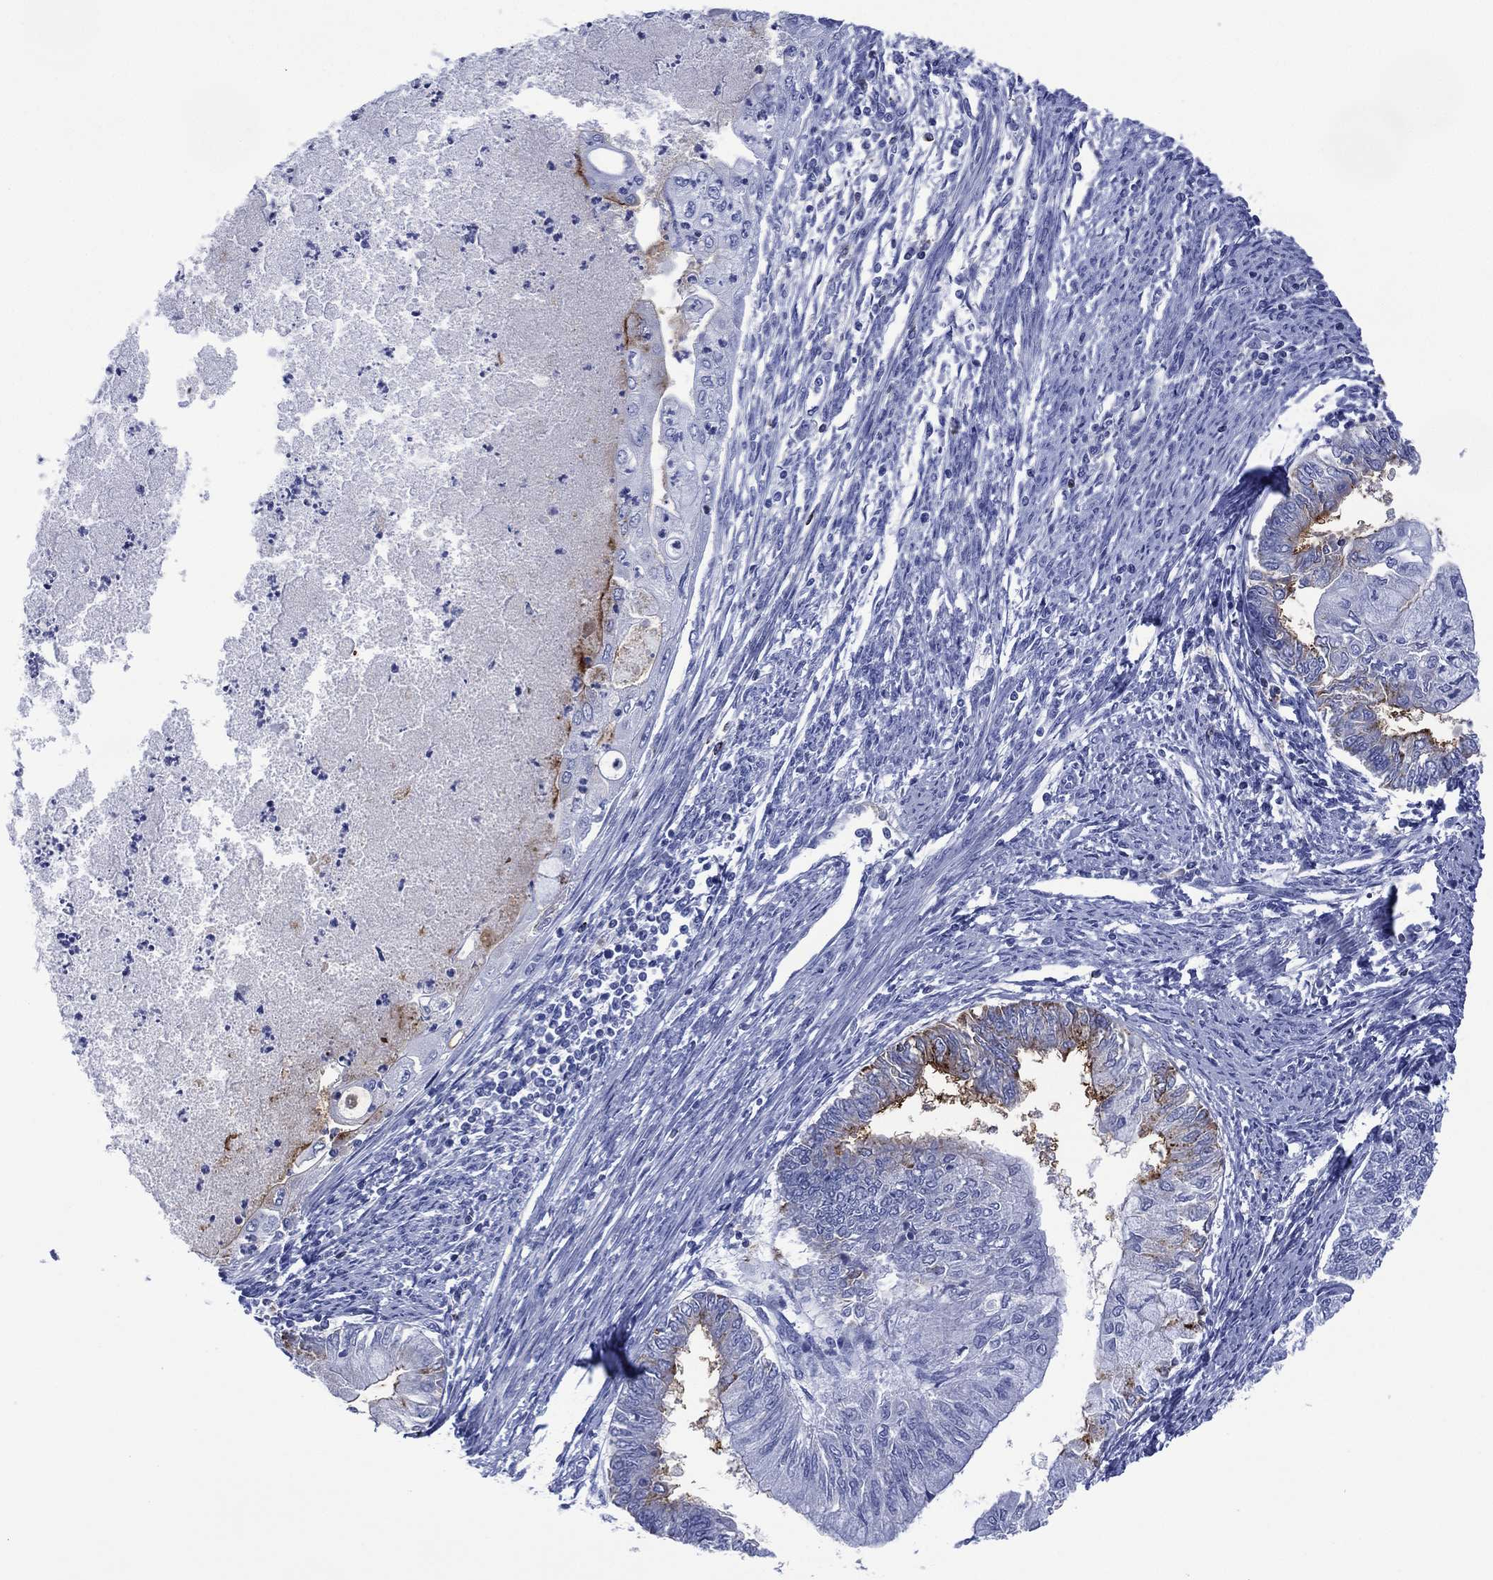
{"staining": {"intensity": "strong", "quantity": "<25%", "location": "cytoplasmic/membranous"}, "tissue": "endometrial cancer", "cell_type": "Tumor cells", "image_type": "cancer", "snomed": [{"axis": "morphology", "description": "Adenocarcinoma, NOS"}, {"axis": "topography", "description": "Endometrium"}], "caption": "An immunohistochemistry (IHC) histopathology image of tumor tissue is shown. Protein staining in brown labels strong cytoplasmic/membranous positivity in endometrial adenocarcinoma within tumor cells.", "gene": "DPP4", "patient": {"sex": "female", "age": 59}}